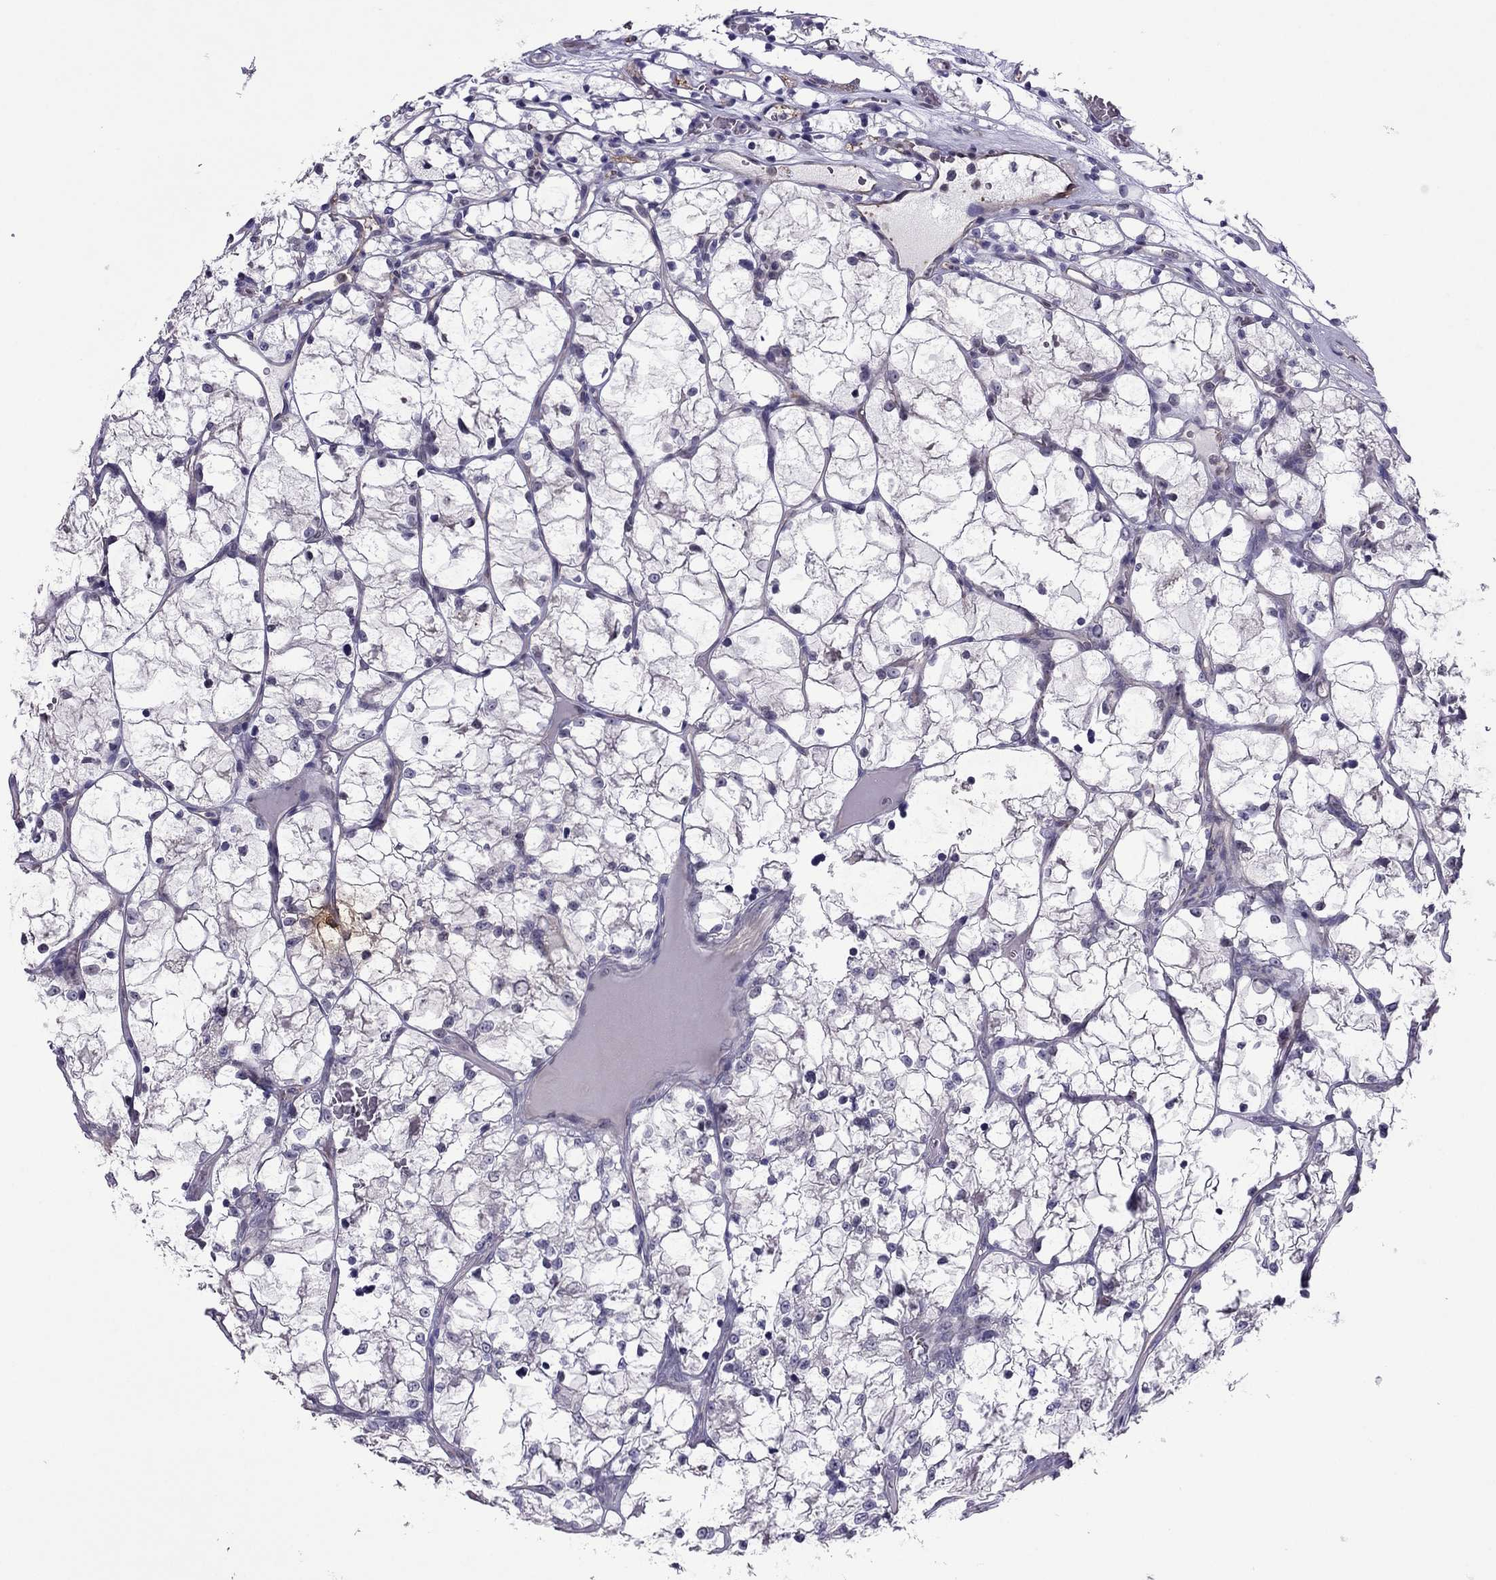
{"staining": {"intensity": "negative", "quantity": "none", "location": "none"}, "tissue": "renal cancer", "cell_type": "Tumor cells", "image_type": "cancer", "snomed": [{"axis": "morphology", "description": "Adenocarcinoma, NOS"}, {"axis": "topography", "description": "Kidney"}], "caption": "Adenocarcinoma (renal) stained for a protein using immunohistochemistry (IHC) displays no expression tumor cells.", "gene": "SLC16A8", "patient": {"sex": "female", "age": 69}}